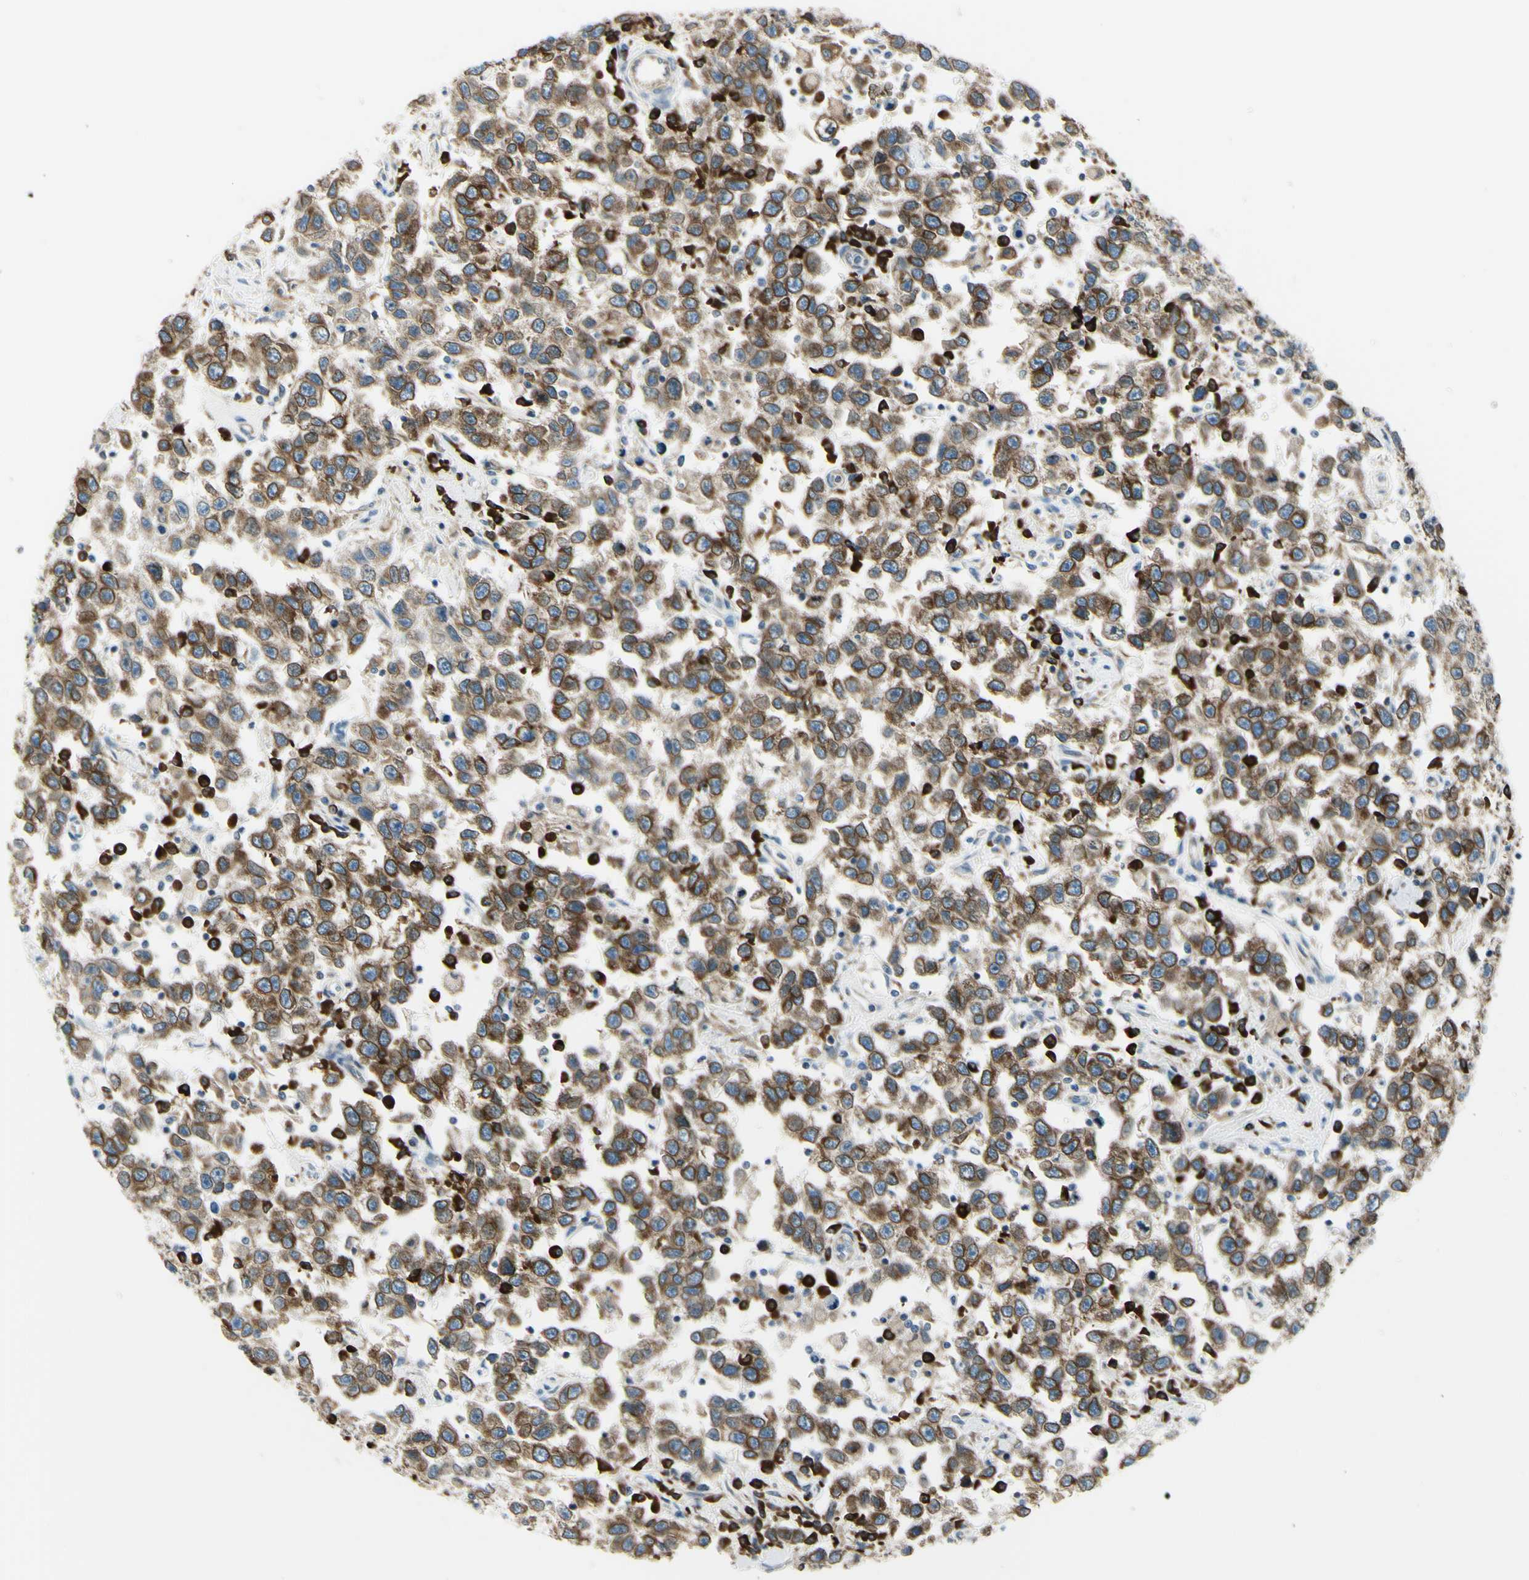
{"staining": {"intensity": "moderate", "quantity": ">75%", "location": "cytoplasmic/membranous"}, "tissue": "testis cancer", "cell_type": "Tumor cells", "image_type": "cancer", "snomed": [{"axis": "morphology", "description": "Seminoma, NOS"}, {"axis": "topography", "description": "Testis"}], "caption": "There is medium levels of moderate cytoplasmic/membranous expression in tumor cells of testis cancer, as demonstrated by immunohistochemical staining (brown color).", "gene": "SELENOS", "patient": {"sex": "male", "age": 41}}